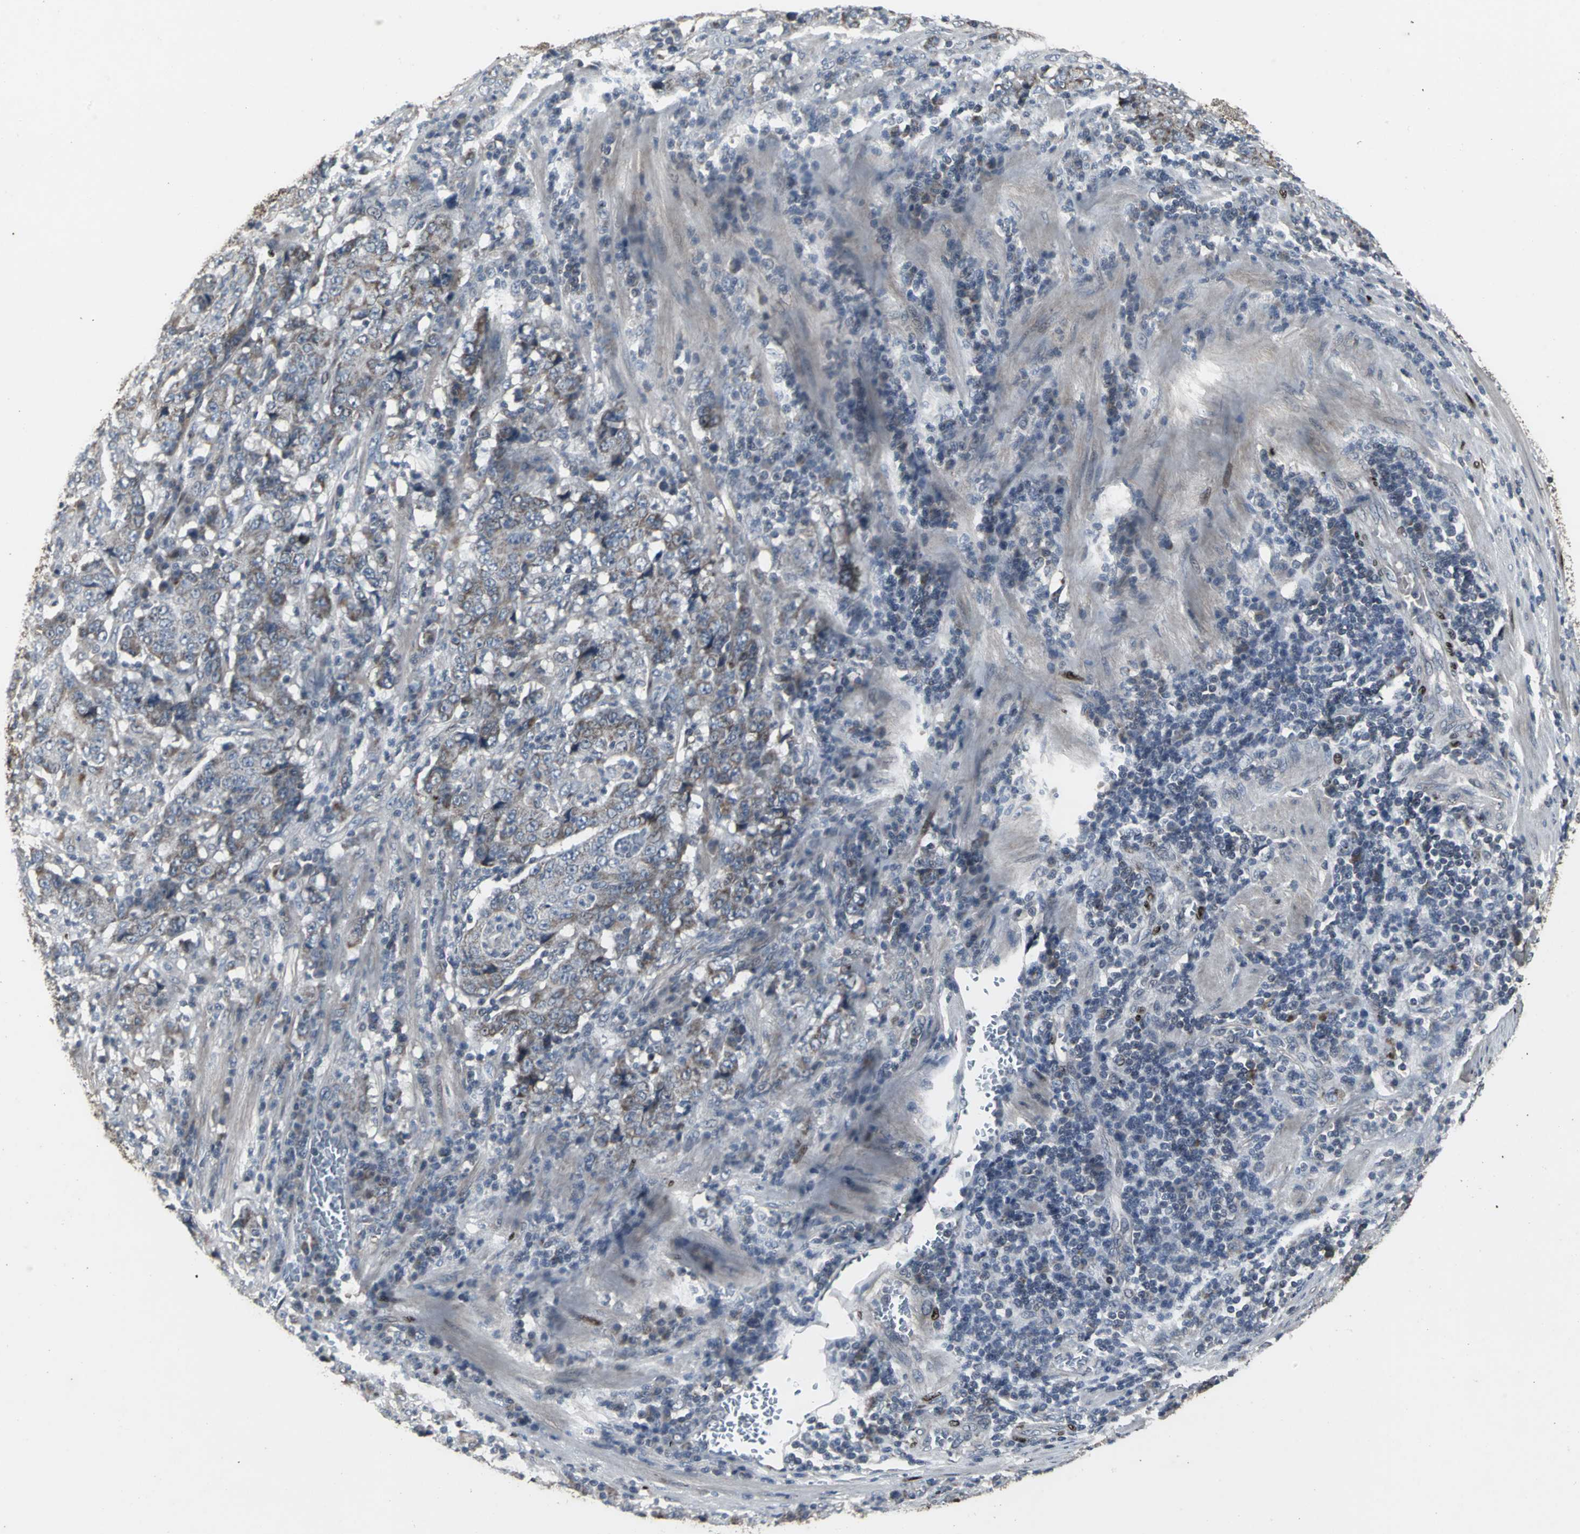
{"staining": {"intensity": "weak", "quantity": "25%-75%", "location": "cytoplasmic/membranous"}, "tissue": "stomach cancer", "cell_type": "Tumor cells", "image_type": "cancer", "snomed": [{"axis": "morphology", "description": "Normal tissue, NOS"}, {"axis": "morphology", "description": "Adenocarcinoma, NOS"}, {"axis": "topography", "description": "Stomach, upper"}, {"axis": "topography", "description": "Stomach"}], "caption": "Stomach adenocarcinoma stained for a protein (brown) exhibits weak cytoplasmic/membranous positive staining in approximately 25%-75% of tumor cells.", "gene": "SRF", "patient": {"sex": "male", "age": 59}}